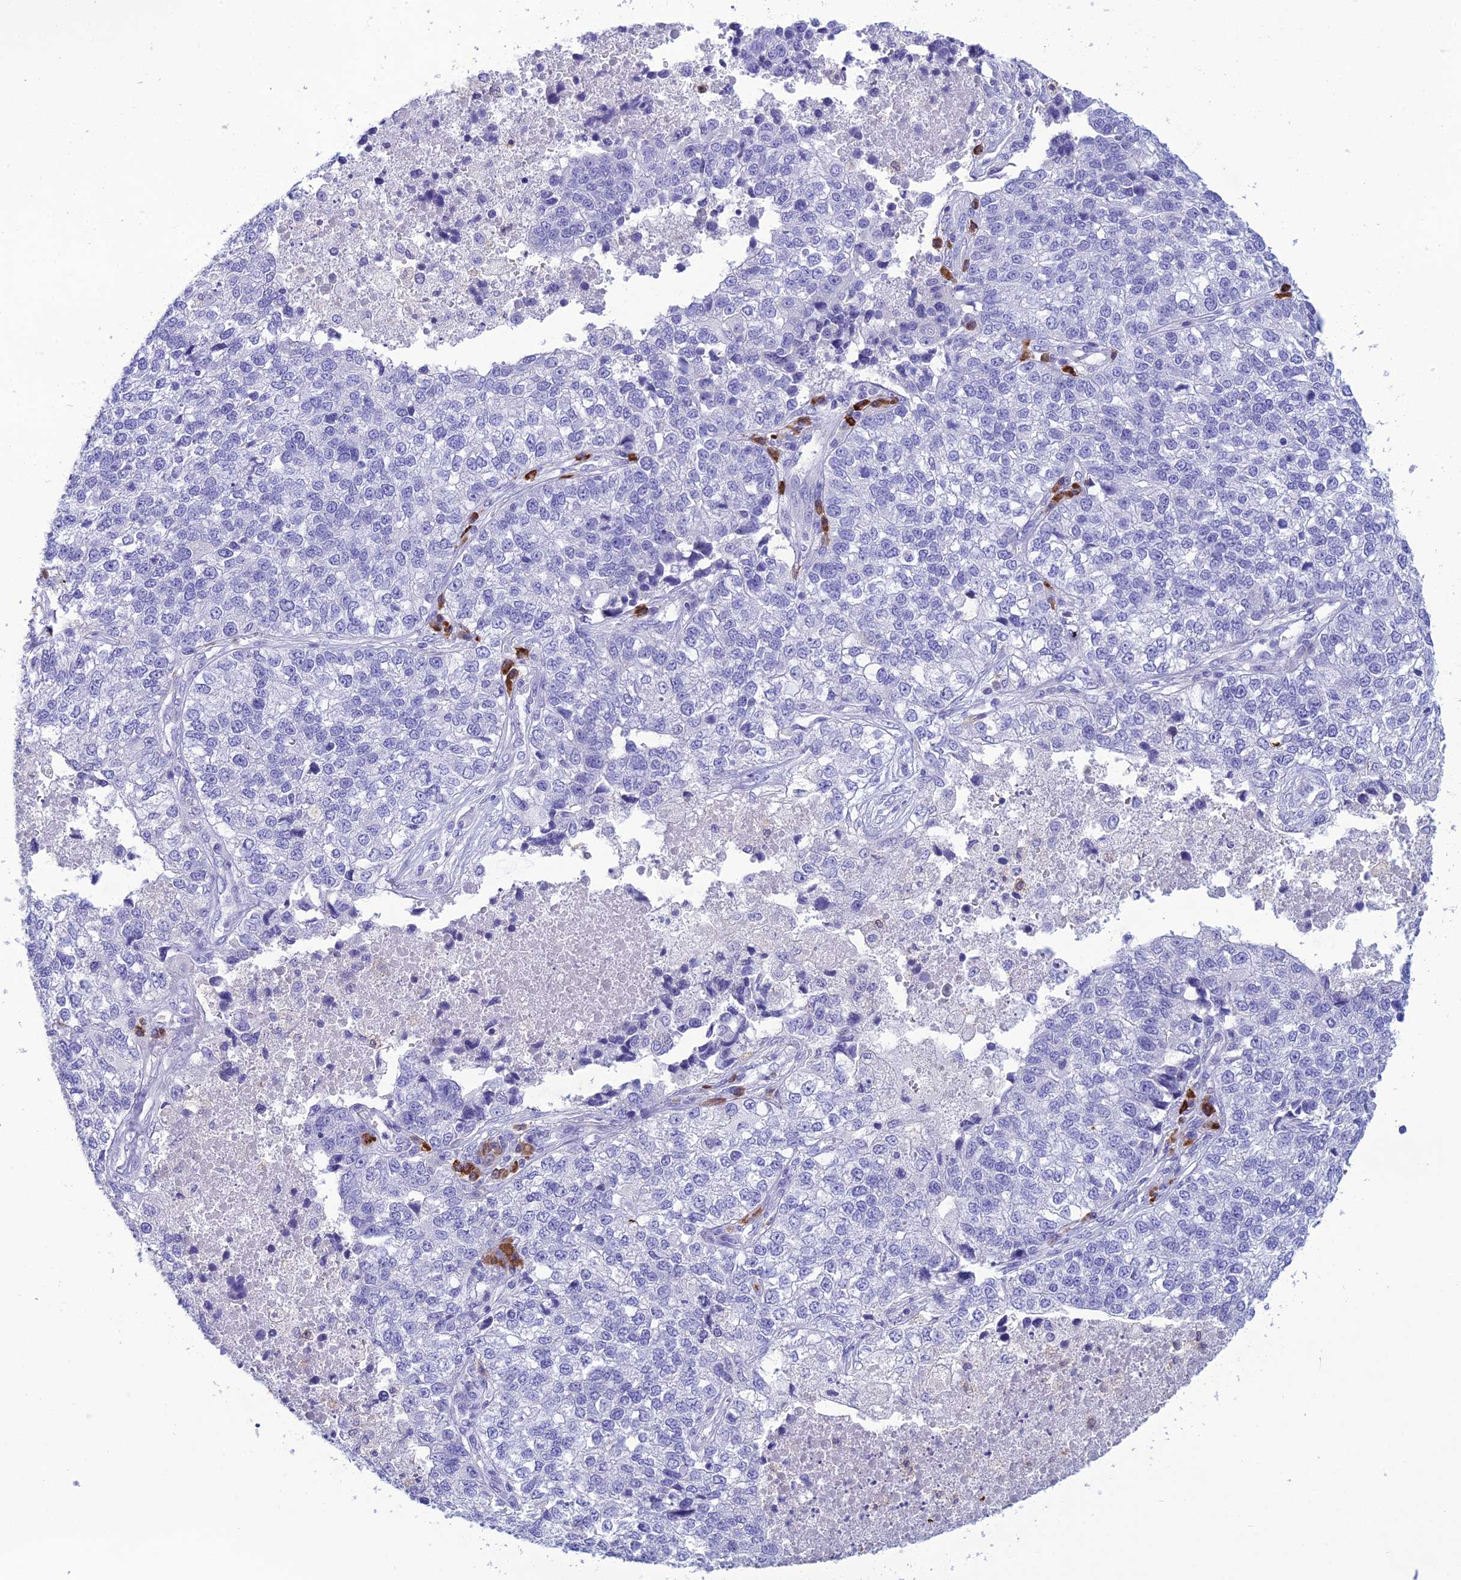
{"staining": {"intensity": "negative", "quantity": "none", "location": "none"}, "tissue": "lung cancer", "cell_type": "Tumor cells", "image_type": "cancer", "snomed": [{"axis": "morphology", "description": "Adenocarcinoma, NOS"}, {"axis": "topography", "description": "Lung"}], "caption": "Lung adenocarcinoma was stained to show a protein in brown. There is no significant staining in tumor cells.", "gene": "CRB2", "patient": {"sex": "male", "age": 49}}